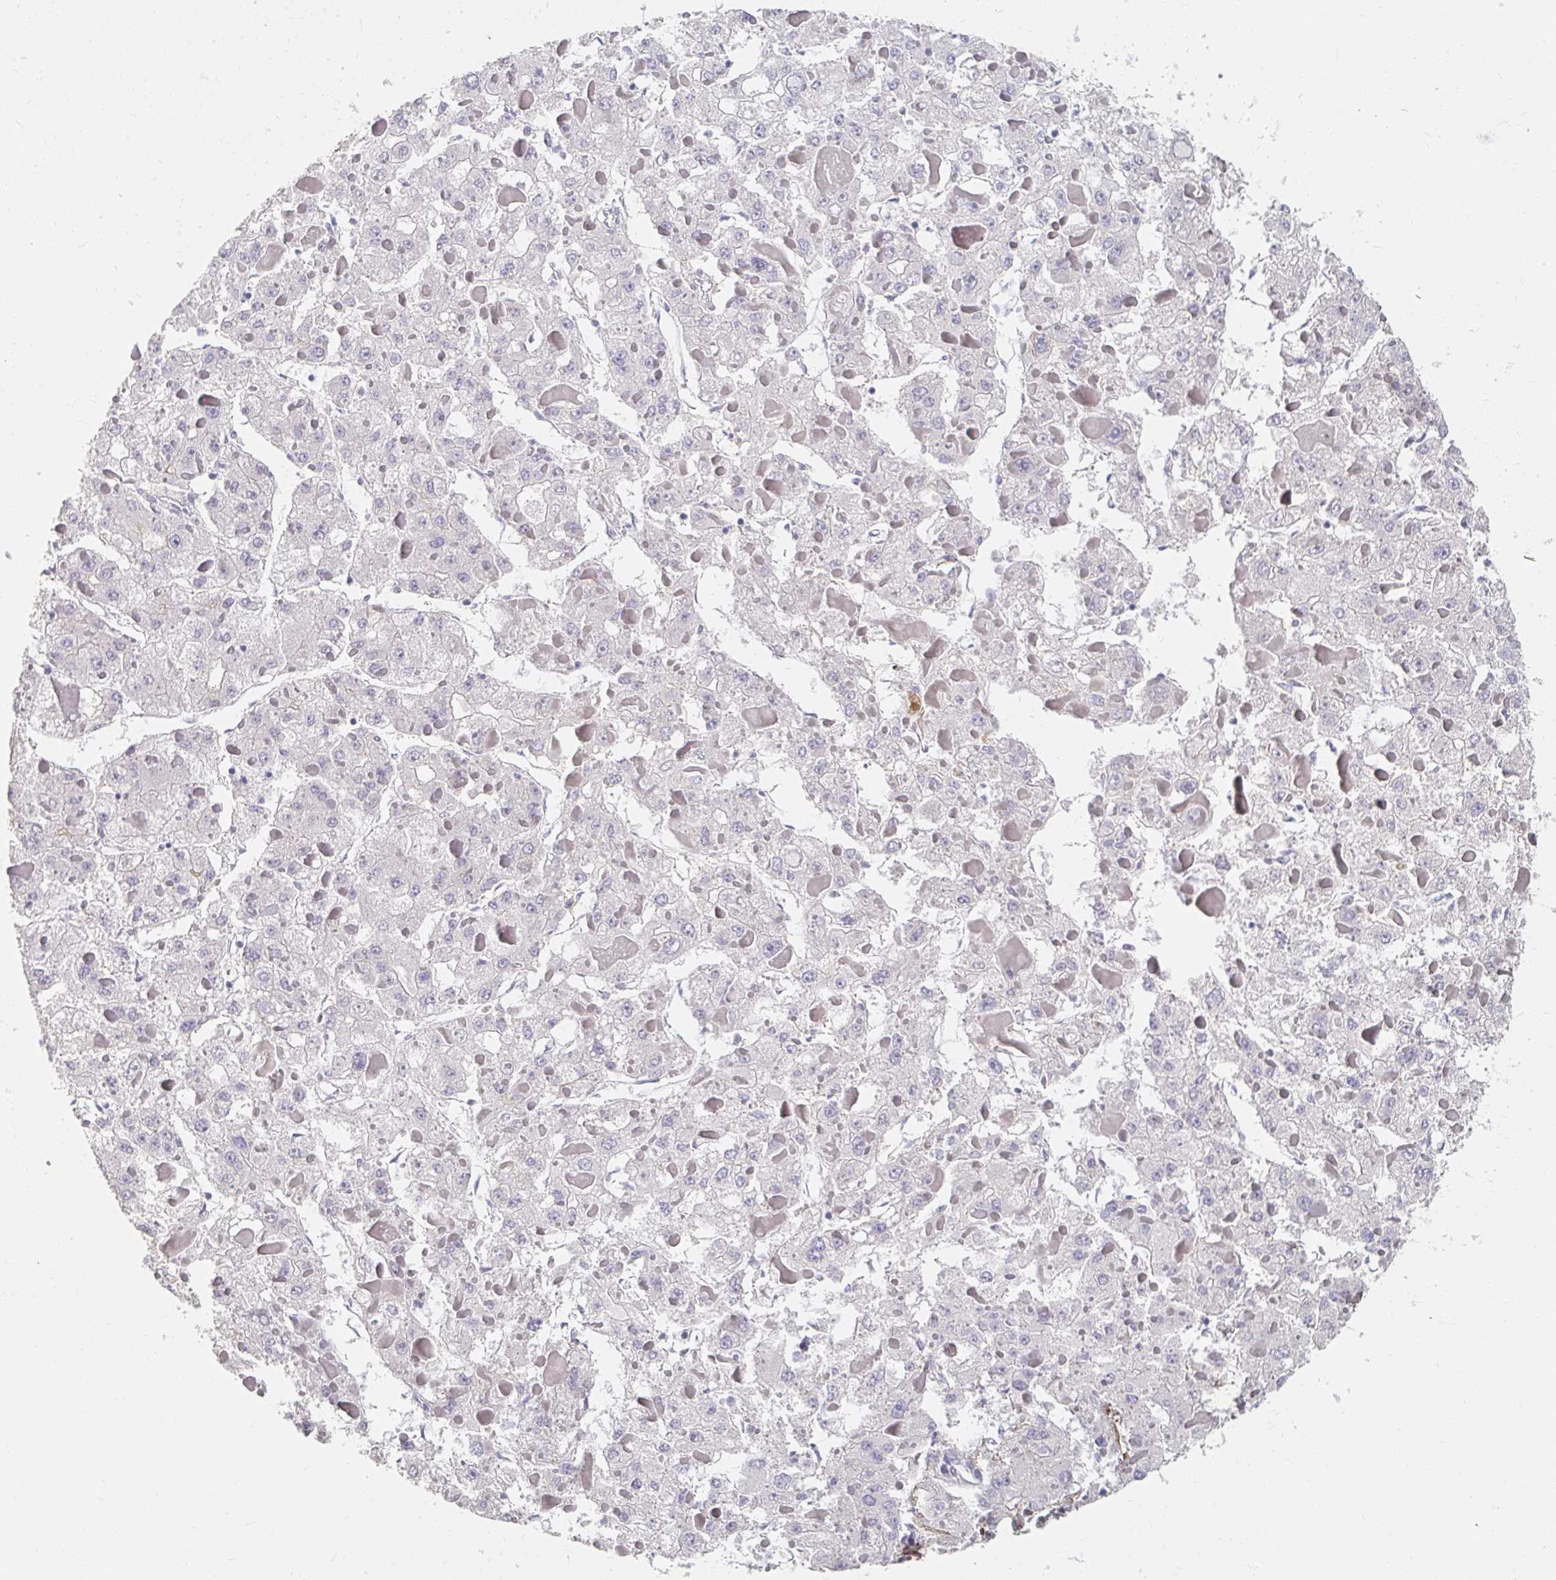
{"staining": {"intensity": "negative", "quantity": "none", "location": "none"}, "tissue": "liver cancer", "cell_type": "Tumor cells", "image_type": "cancer", "snomed": [{"axis": "morphology", "description": "Carcinoma, Hepatocellular, NOS"}, {"axis": "topography", "description": "Liver"}], "caption": "Tumor cells show no significant staining in liver cancer.", "gene": "MAVS", "patient": {"sex": "female", "age": 73}}